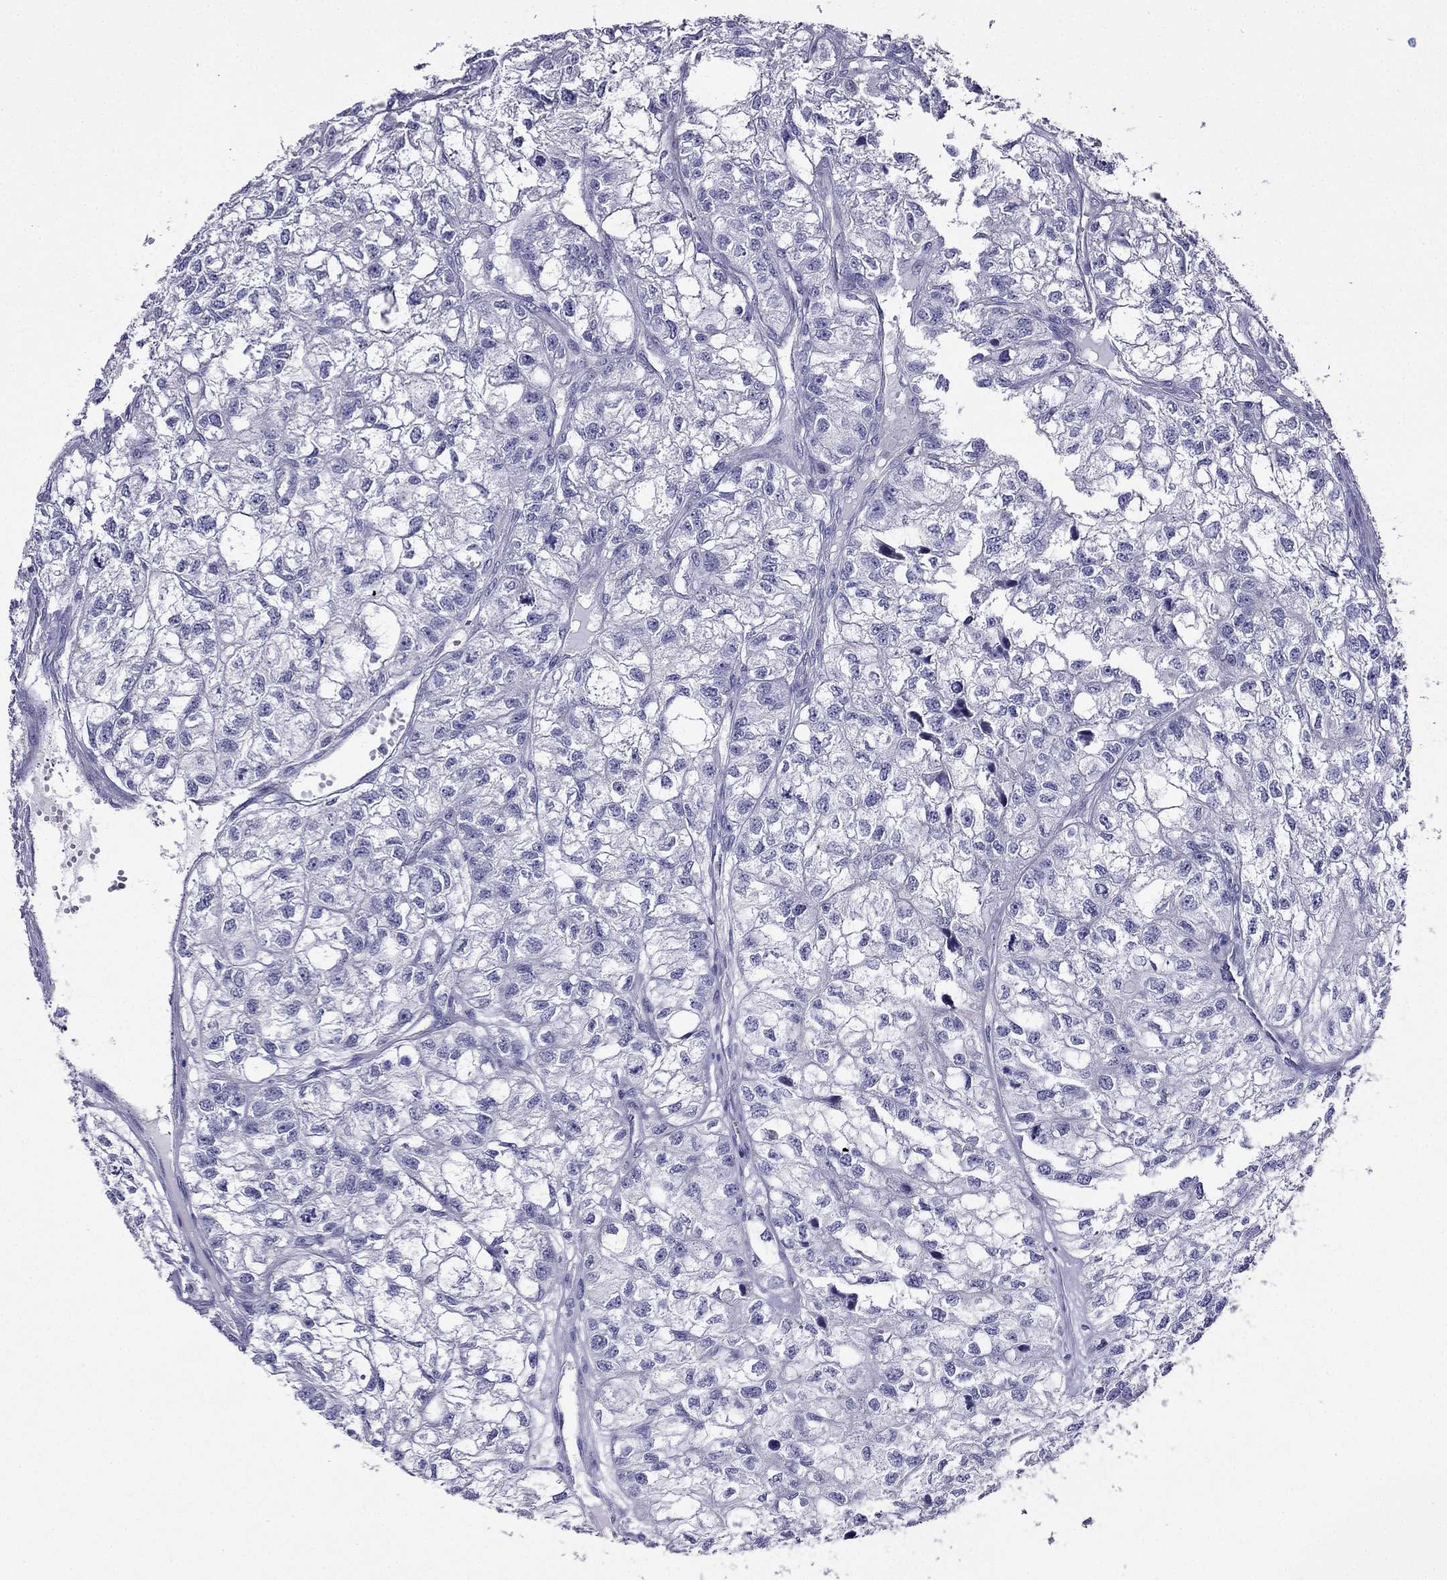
{"staining": {"intensity": "negative", "quantity": "none", "location": "none"}, "tissue": "renal cancer", "cell_type": "Tumor cells", "image_type": "cancer", "snomed": [{"axis": "morphology", "description": "Adenocarcinoma, NOS"}, {"axis": "topography", "description": "Kidney"}], "caption": "Human adenocarcinoma (renal) stained for a protein using immunohistochemistry reveals no staining in tumor cells.", "gene": "KCNJ10", "patient": {"sex": "male", "age": 56}}